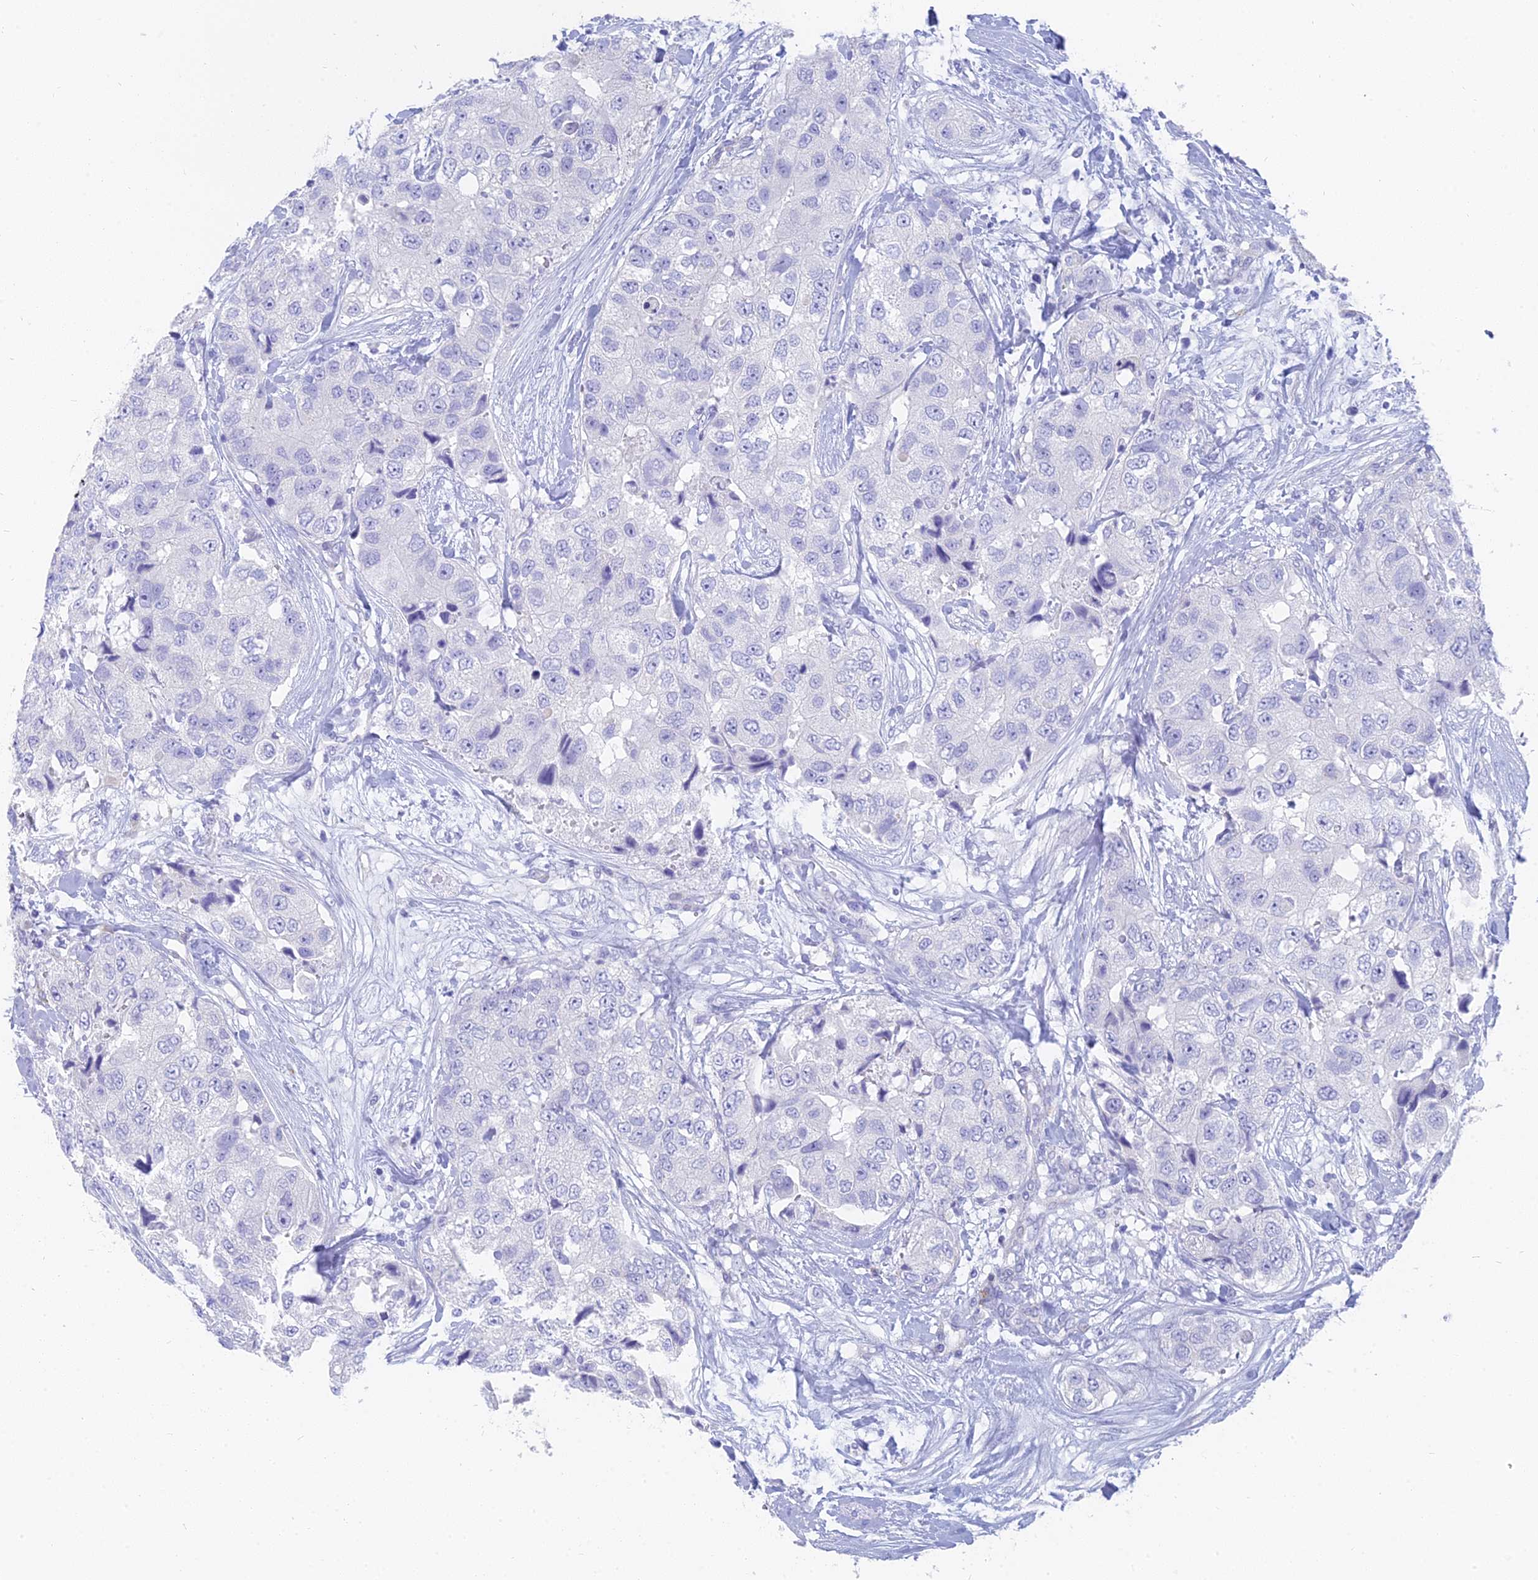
{"staining": {"intensity": "negative", "quantity": "none", "location": "none"}, "tissue": "breast cancer", "cell_type": "Tumor cells", "image_type": "cancer", "snomed": [{"axis": "morphology", "description": "Duct carcinoma"}, {"axis": "topography", "description": "Breast"}], "caption": "Tumor cells show no significant protein expression in invasive ductal carcinoma (breast).", "gene": "SLC36A2", "patient": {"sex": "female", "age": 62}}